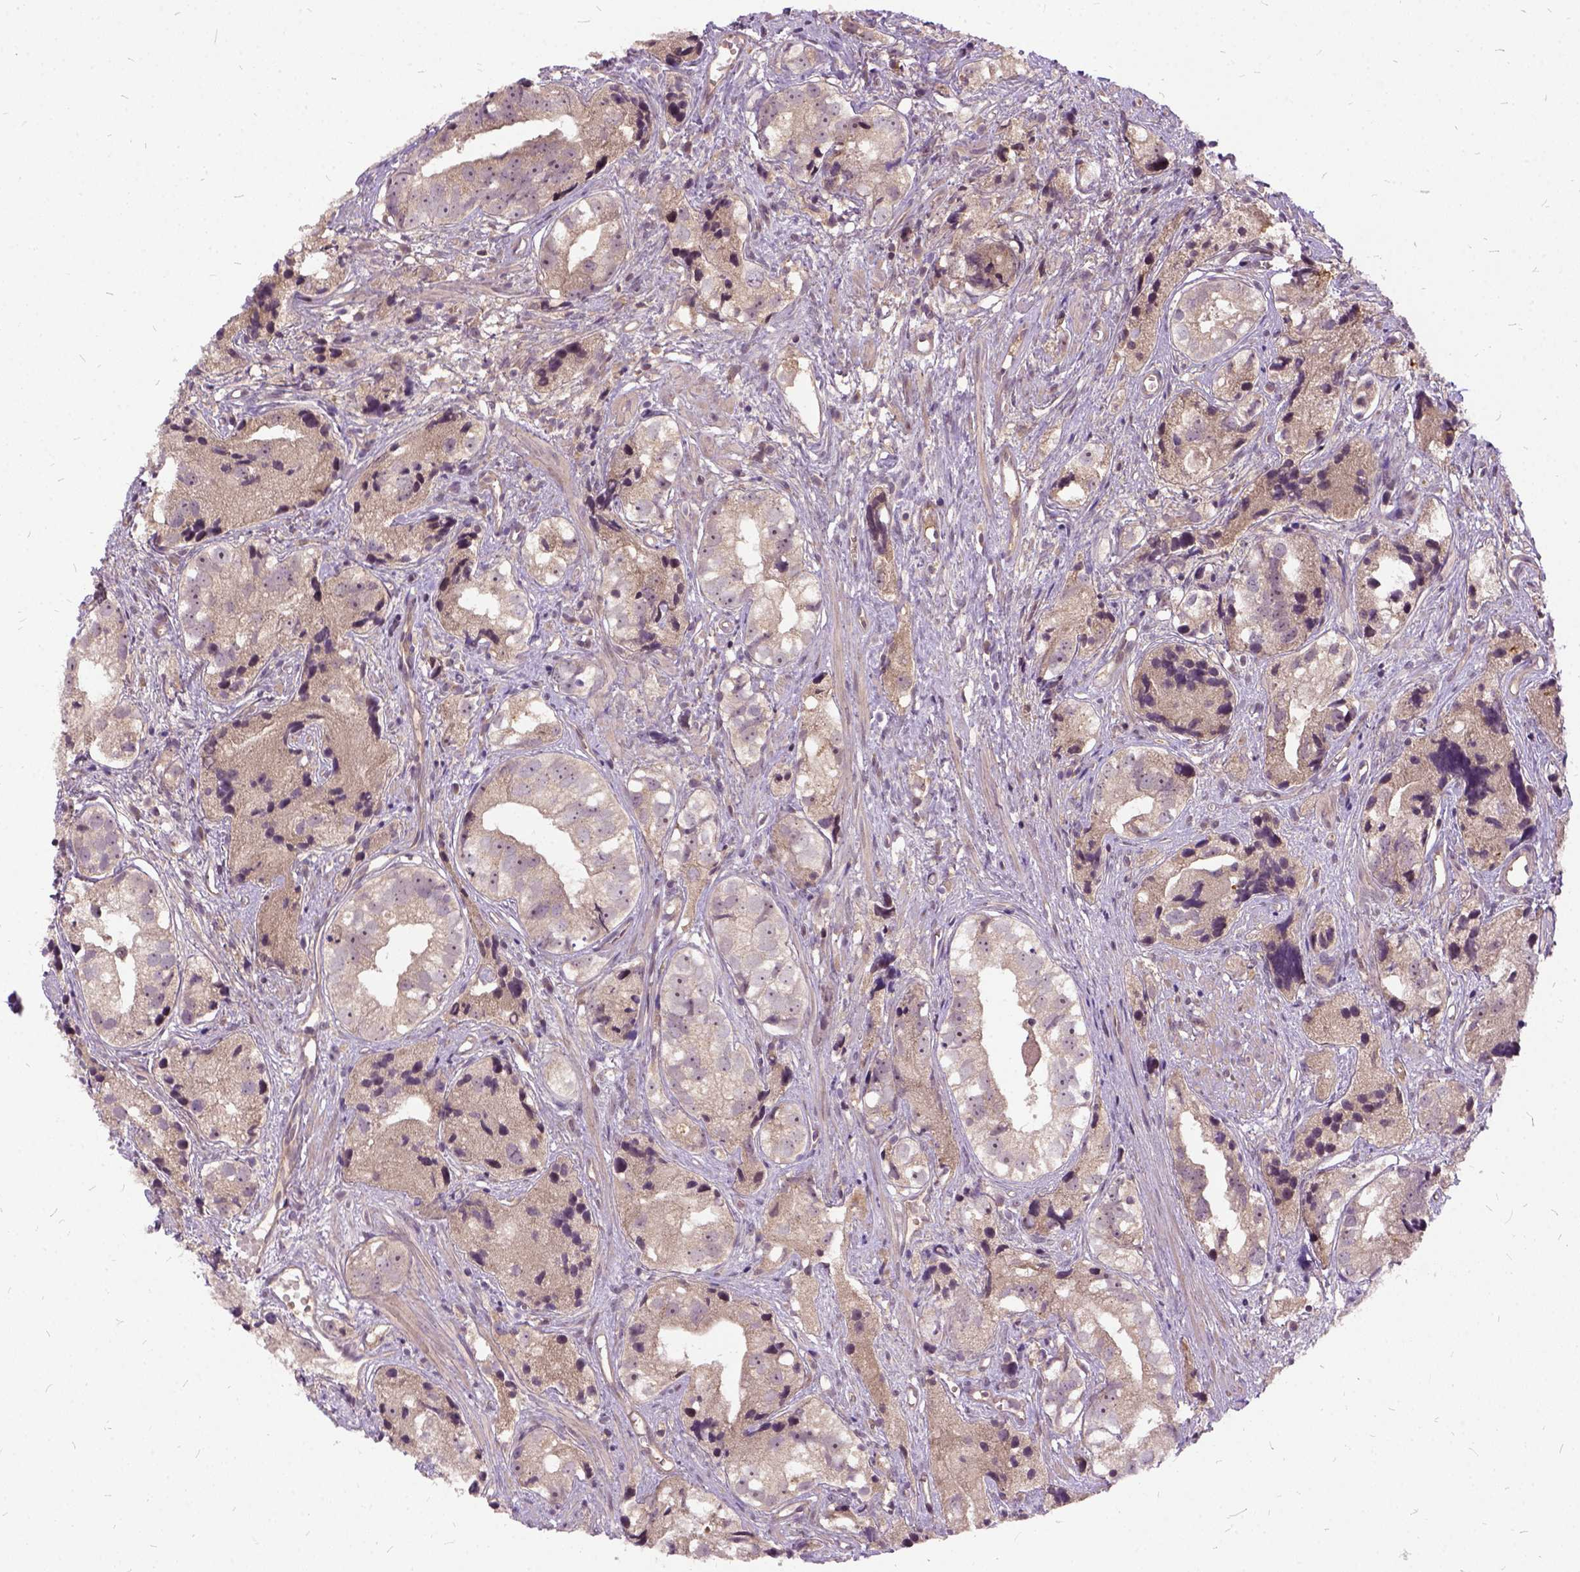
{"staining": {"intensity": "weak", "quantity": "25%-75%", "location": "cytoplasmic/membranous"}, "tissue": "prostate cancer", "cell_type": "Tumor cells", "image_type": "cancer", "snomed": [{"axis": "morphology", "description": "Adenocarcinoma, High grade"}, {"axis": "topography", "description": "Prostate"}], "caption": "Prostate cancer (adenocarcinoma (high-grade)) stained with immunohistochemistry (IHC) shows weak cytoplasmic/membranous expression in about 25%-75% of tumor cells.", "gene": "ILRUN", "patient": {"sex": "male", "age": 68}}